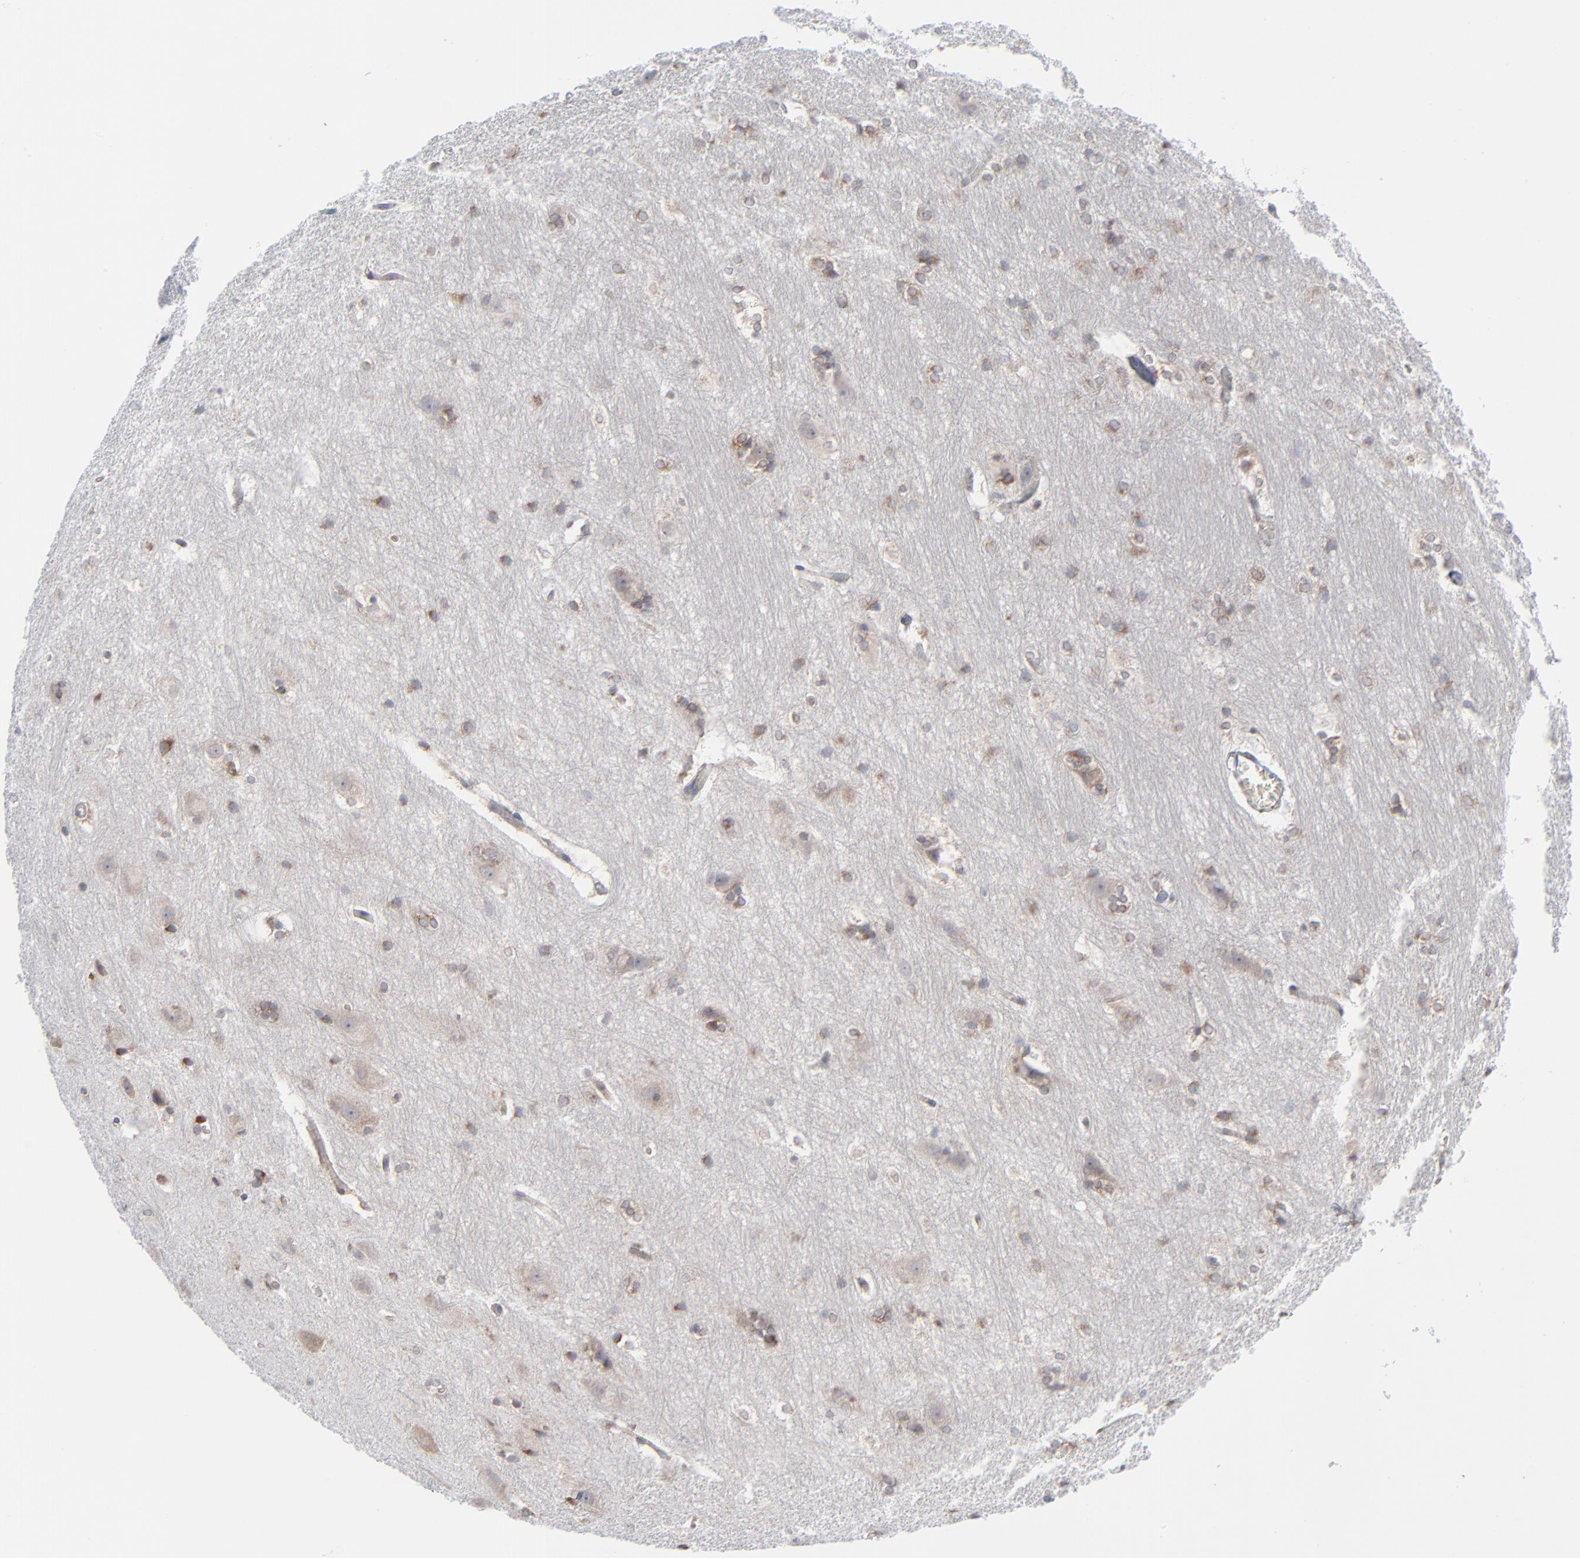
{"staining": {"intensity": "weak", "quantity": "25%-75%", "location": "cytoplasmic/membranous"}, "tissue": "hippocampus", "cell_type": "Glial cells", "image_type": "normal", "snomed": [{"axis": "morphology", "description": "Normal tissue, NOS"}, {"axis": "topography", "description": "Hippocampus"}], "caption": "Immunohistochemical staining of unremarkable hippocampus reveals weak cytoplasmic/membranous protein staining in approximately 25%-75% of glial cells.", "gene": "KDSR", "patient": {"sex": "female", "age": 19}}